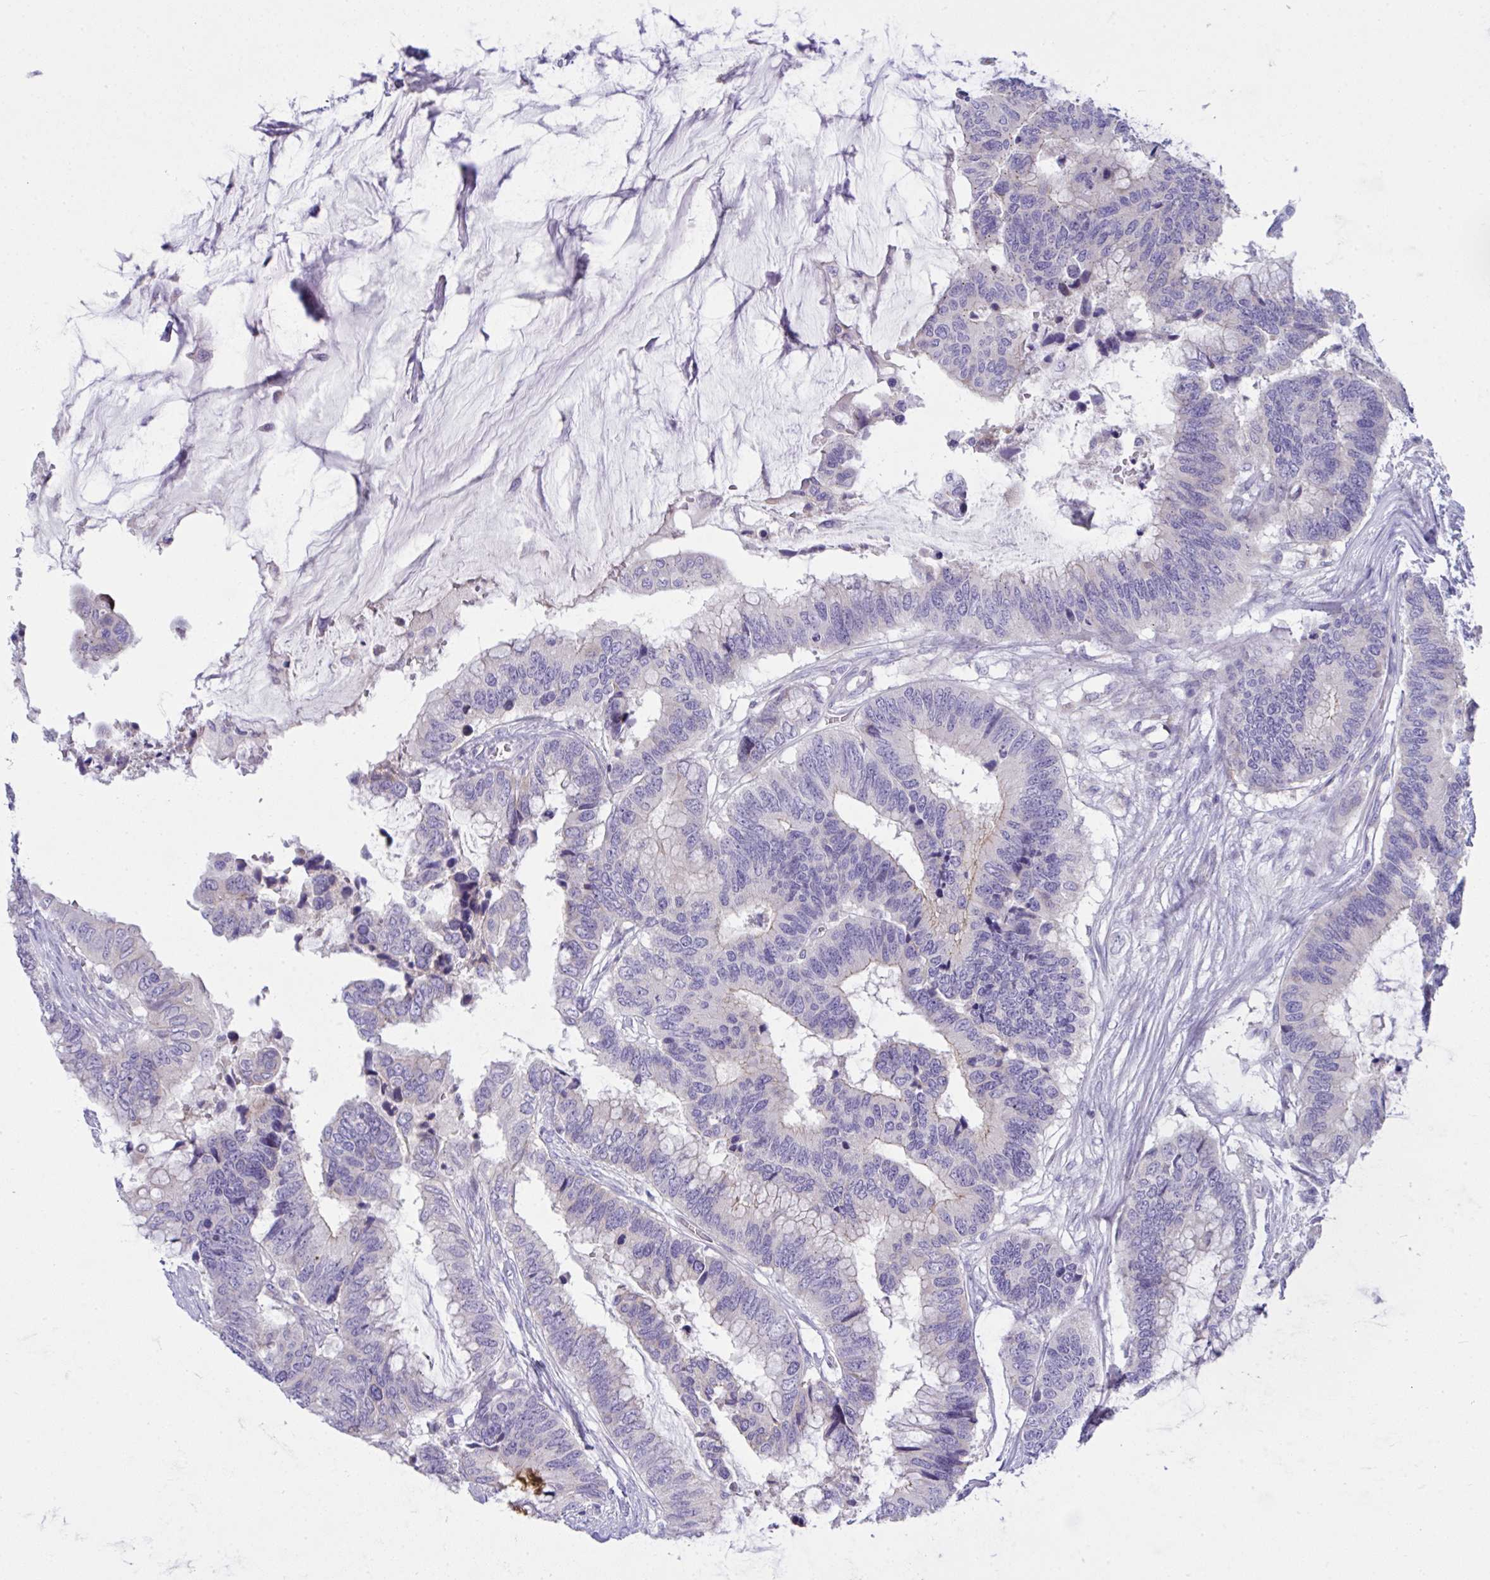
{"staining": {"intensity": "negative", "quantity": "none", "location": "none"}, "tissue": "colorectal cancer", "cell_type": "Tumor cells", "image_type": "cancer", "snomed": [{"axis": "morphology", "description": "Adenocarcinoma, NOS"}, {"axis": "topography", "description": "Rectum"}], "caption": "Immunohistochemistry of human colorectal cancer shows no staining in tumor cells. (DAB (3,3'-diaminobenzidine) immunohistochemistry (IHC), high magnification).", "gene": "PLA2G12B", "patient": {"sex": "female", "age": 59}}